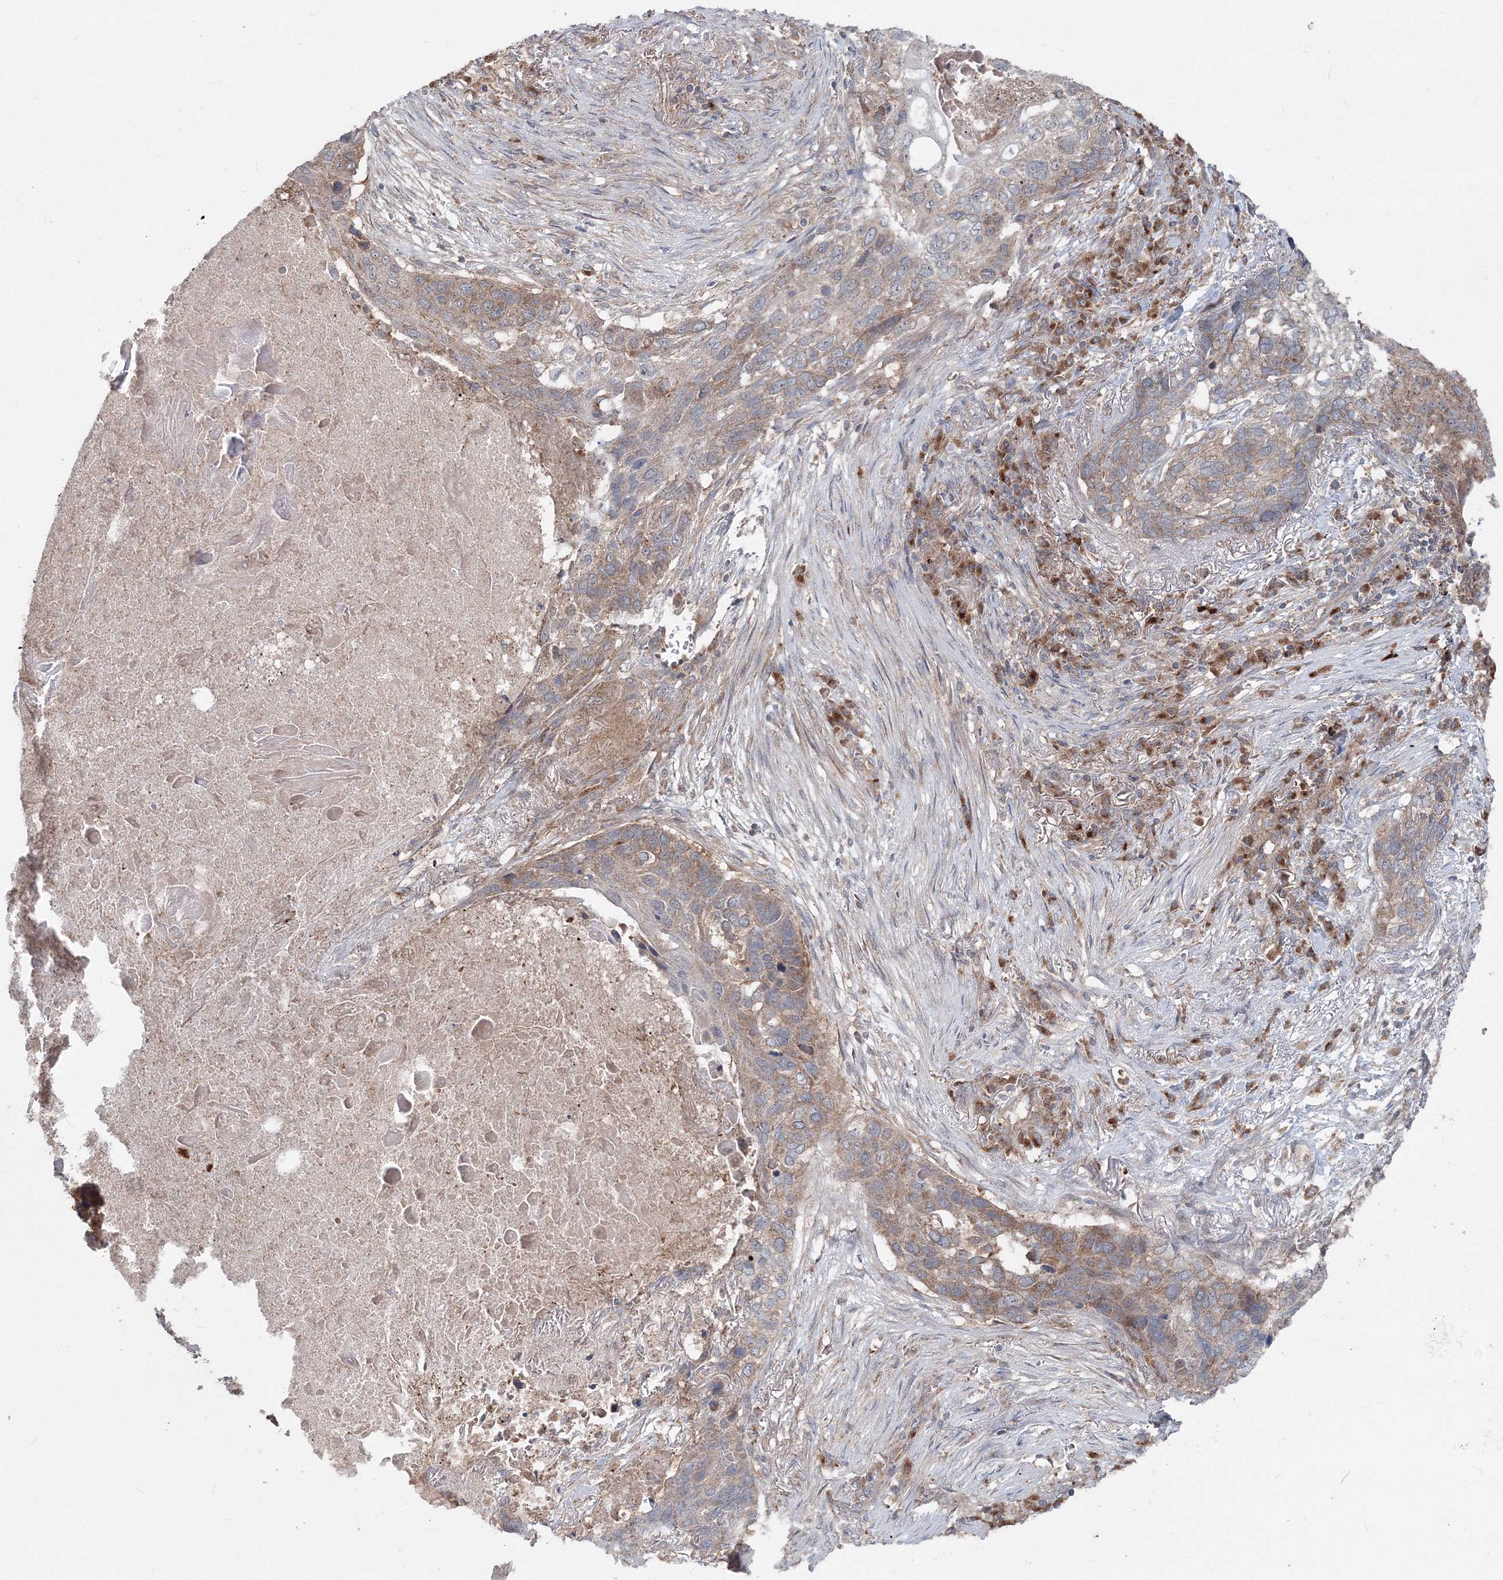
{"staining": {"intensity": "moderate", "quantity": "25%-75%", "location": "cytoplasmic/membranous"}, "tissue": "lung cancer", "cell_type": "Tumor cells", "image_type": "cancer", "snomed": [{"axis": "morphology", "description": "Squamous cell carcinoma, NOS"}, {"axis": "topography", "description": "Lung"}], "caption": "Protein expression analysis of human lung cancer reveals moderate cytoplasmic/membranous positivity in about 25%-75% of tumor cells.", "gene": "PEX13", "patient": {"sex": "female", "age": 63}}